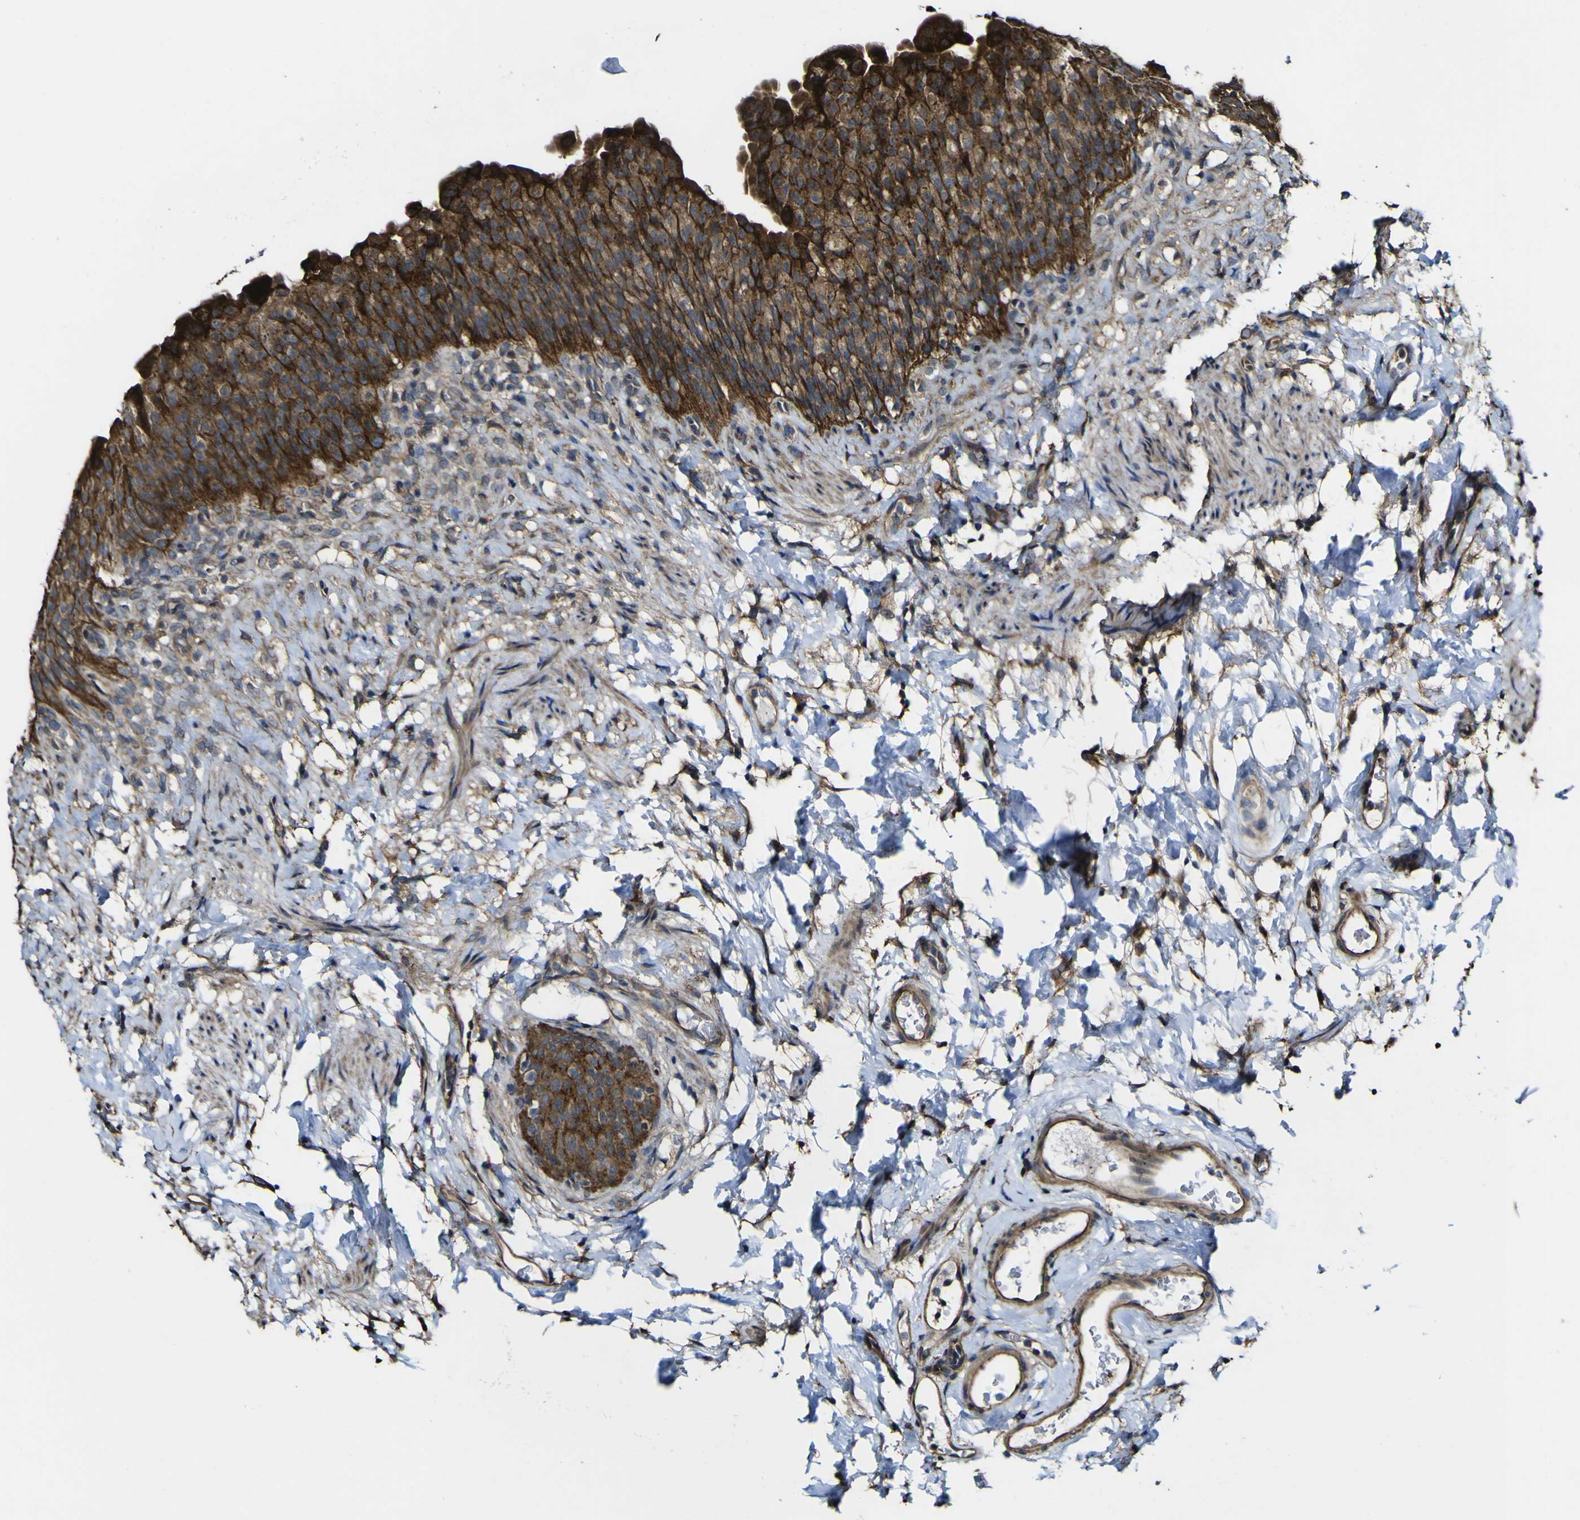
{"staining": {"intensity": "strong", "quantity": ">75%", "location": "cytoplasmic/membranous"}, "tissue": "urinary bladder", "cell_type": "Urothelial cells", "image_type": "normal", "snomed": [{"axis": "morphology", "description": "Normal tissue, NOS"}, {"axis": "topography", "description": "Urinary bladder"}], "caption": "Protein analysis of normal urinary bladder exhibits strong cytoplasmic/membranous staining in approximately >75% of urothelial cells.", "gene": "NAALADL2", "patient": {"sex": "female", "age": 79}}